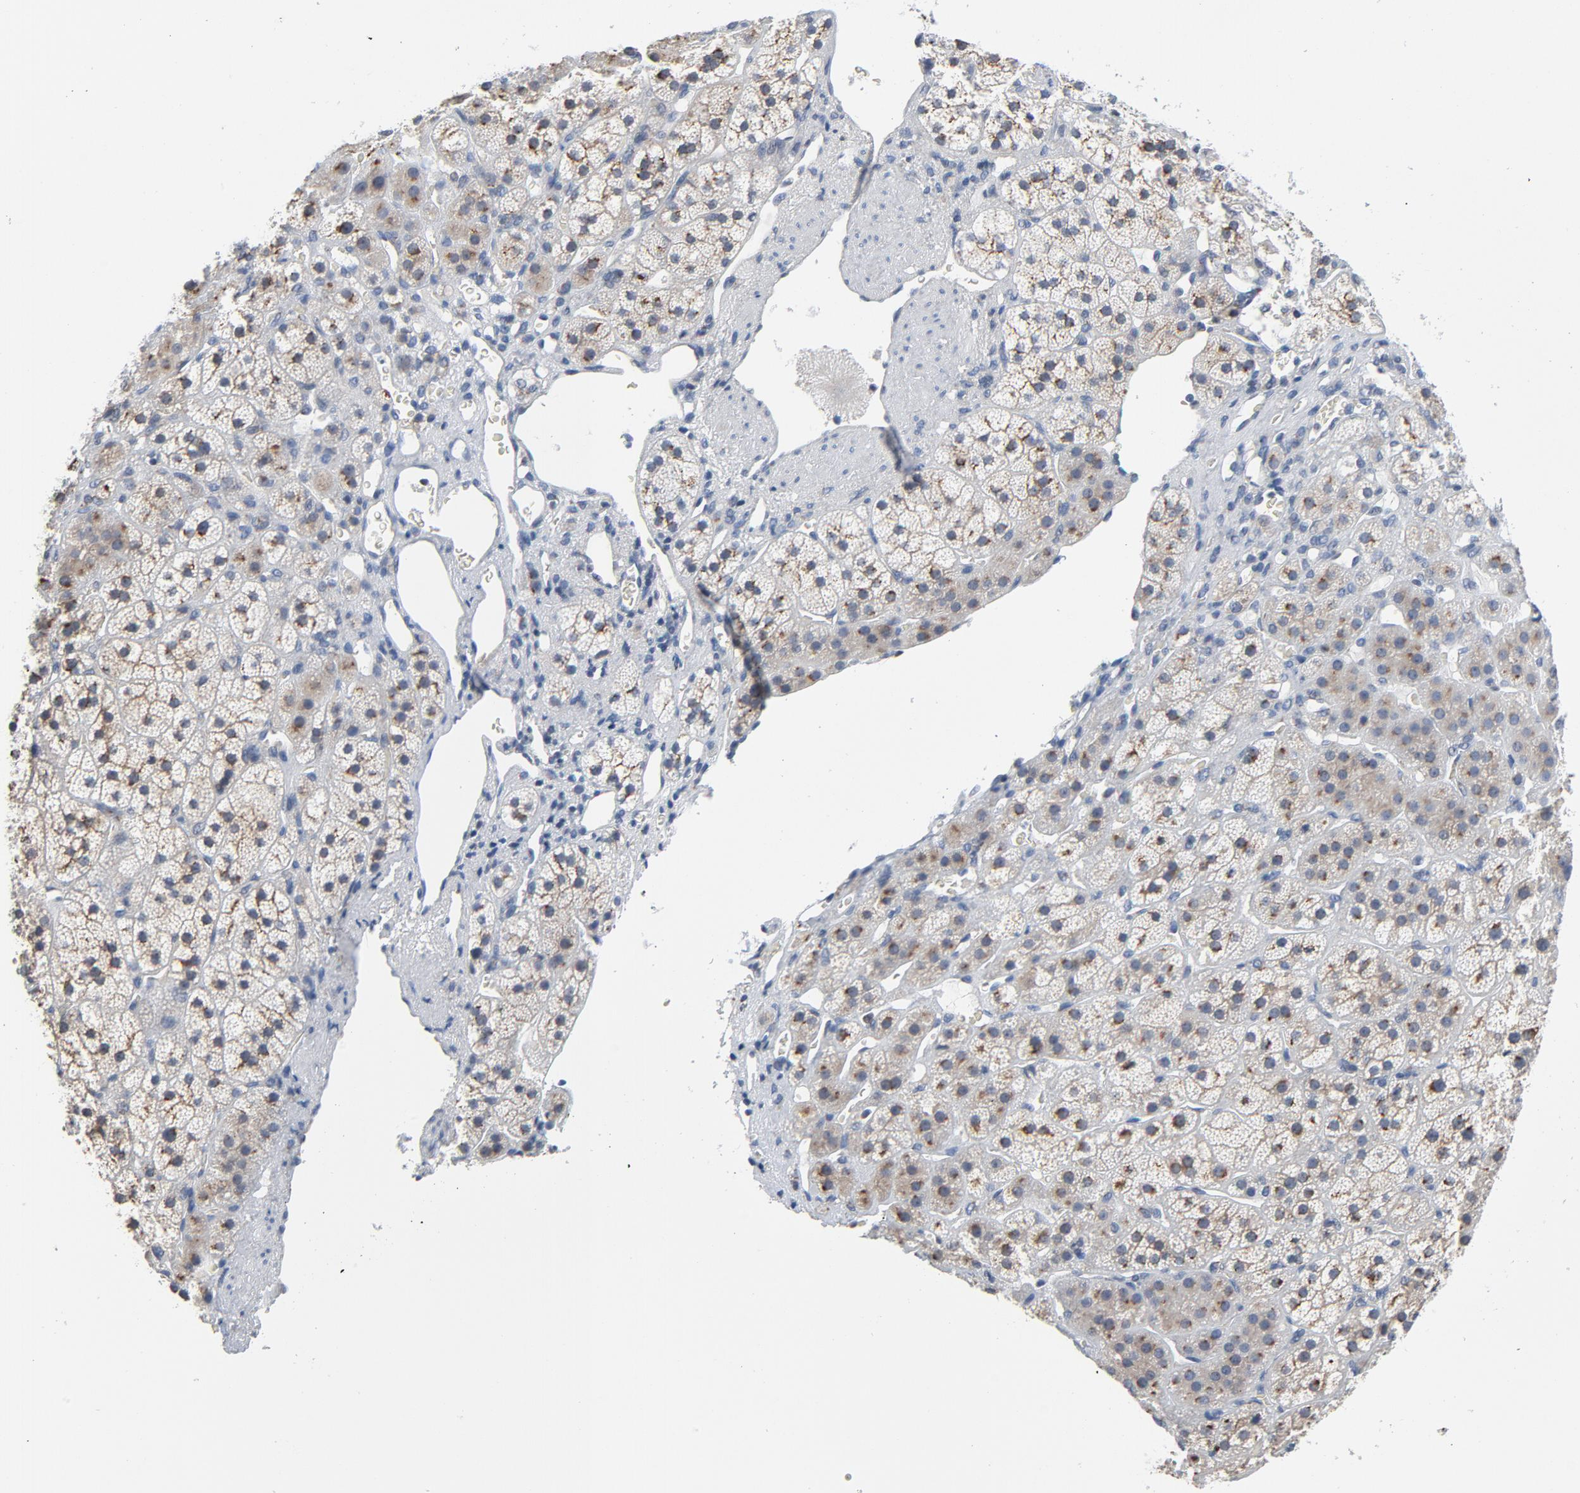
{"staining": {"intensity": "moderate", "quantity": ">75%", "location": "cytoplasmic/membranous"}, "tissue": "adrenal gland", "cell_type": "Glandular cells", "image_type": "normal", "snomed": [{"axis": "morphology", "description": "Normal tissue, NOS"}, {"axis": "topography", "description": "Adrenal gland"}], "caption": "The micrograph reveals immunohistochemical staining of normal adrenal gland. There is moderate cytoplasmic/membranous staining is identified in about >75% of glandular cells.", "gene": "YIPF6", "patient": {"sex": "female", "age": 44}}